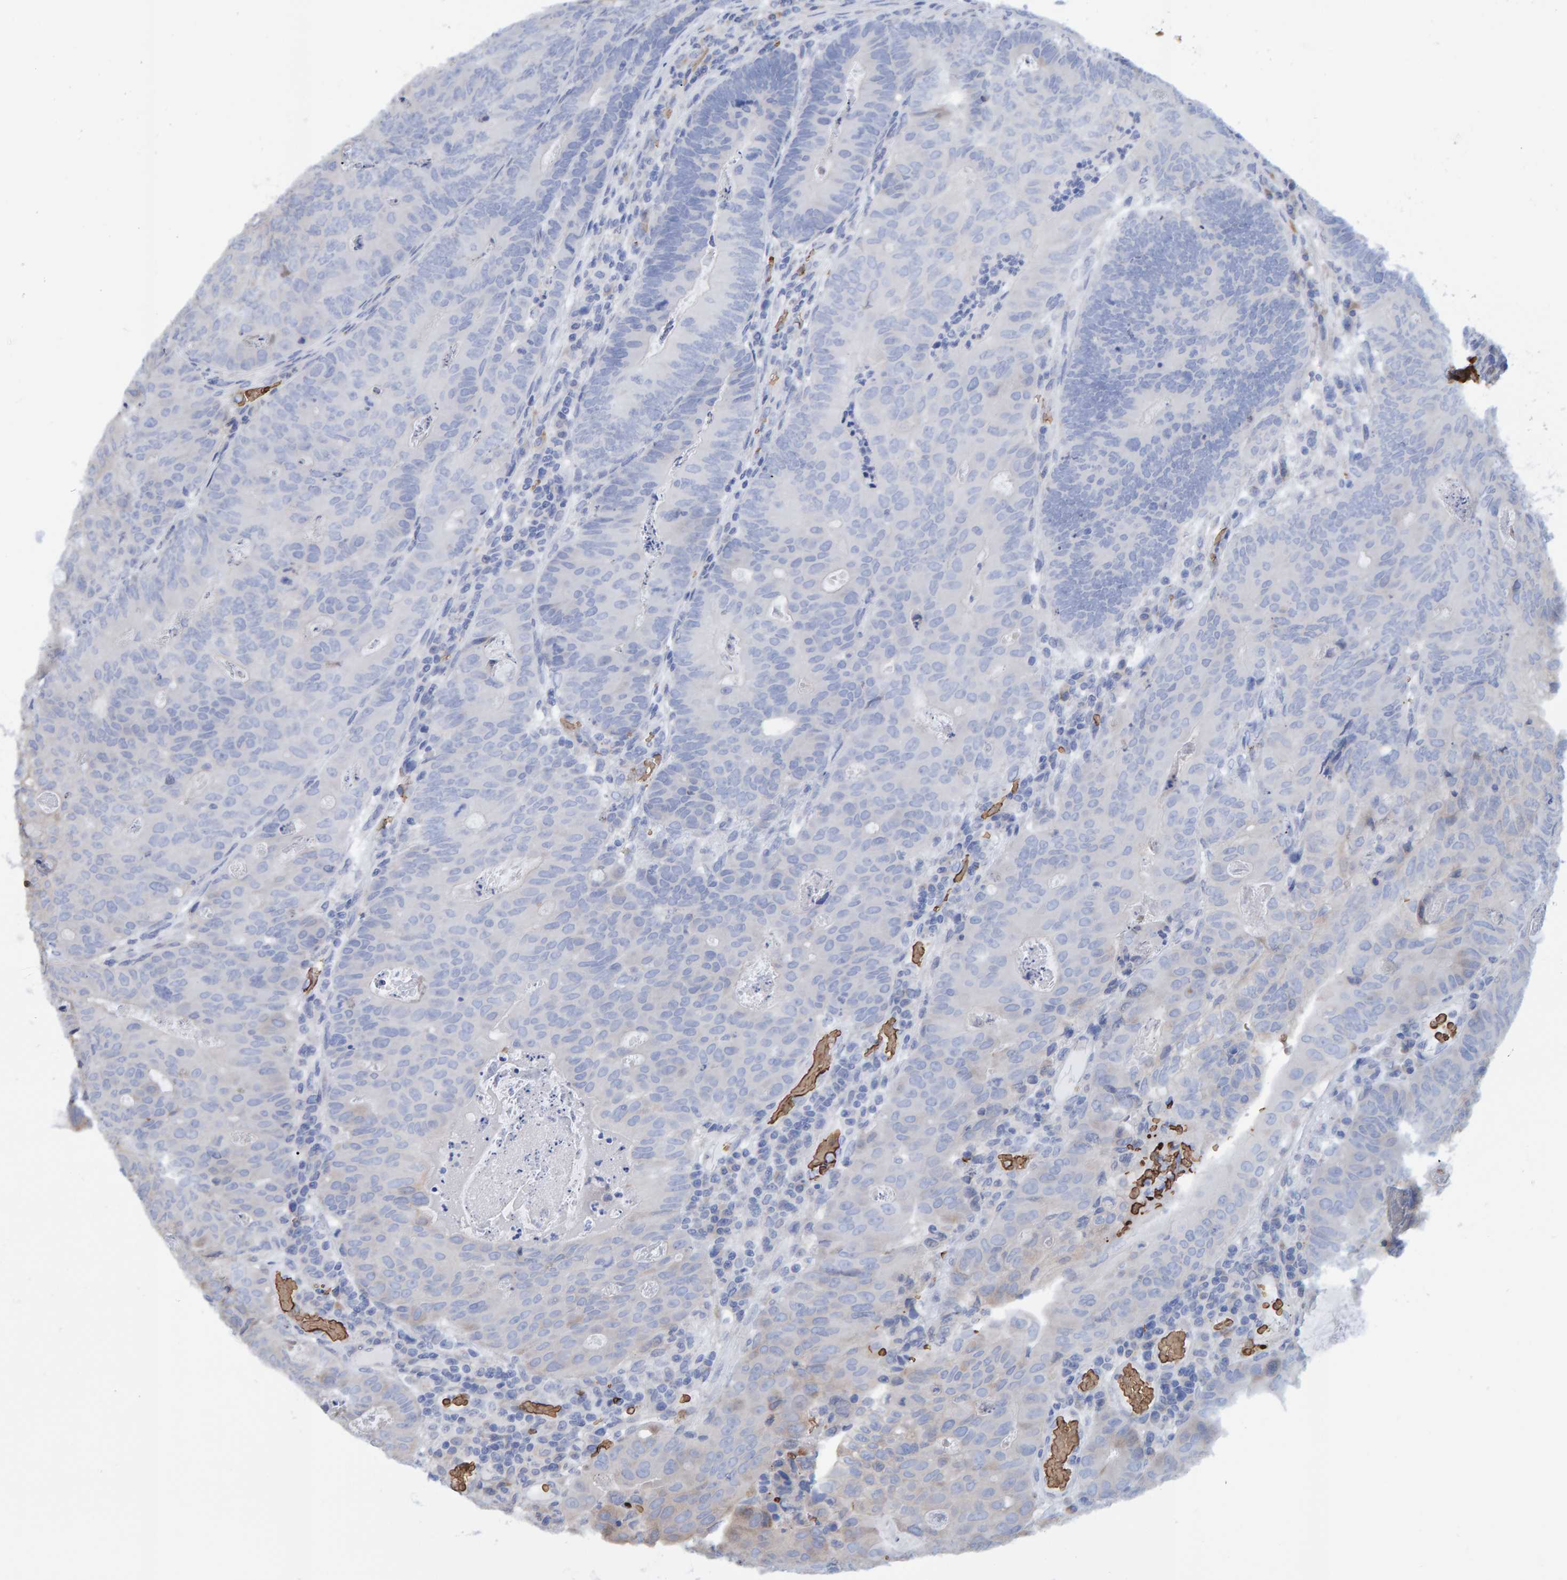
{"staining": {"intensity": "negative", "quantity": "none", "location": "none"}, "tissue": "colorectal cancer", "cell_type": "Tumor cells", "image_type": "cancer", "snomed": [{"axis": "morphology", "description": "Adenocarcinoma, NOS"}, {"axis": "topography", "description": "Colon"}], "caption": "An immunohistochemistry (IHC) histopathology image of colorectal adenocarcinoma is shown. There is no staining in tumor cells of colorectal adenocarcinoma.", "gene": "VPS9D1", "patient": {"sex": "female", "age": 67}}